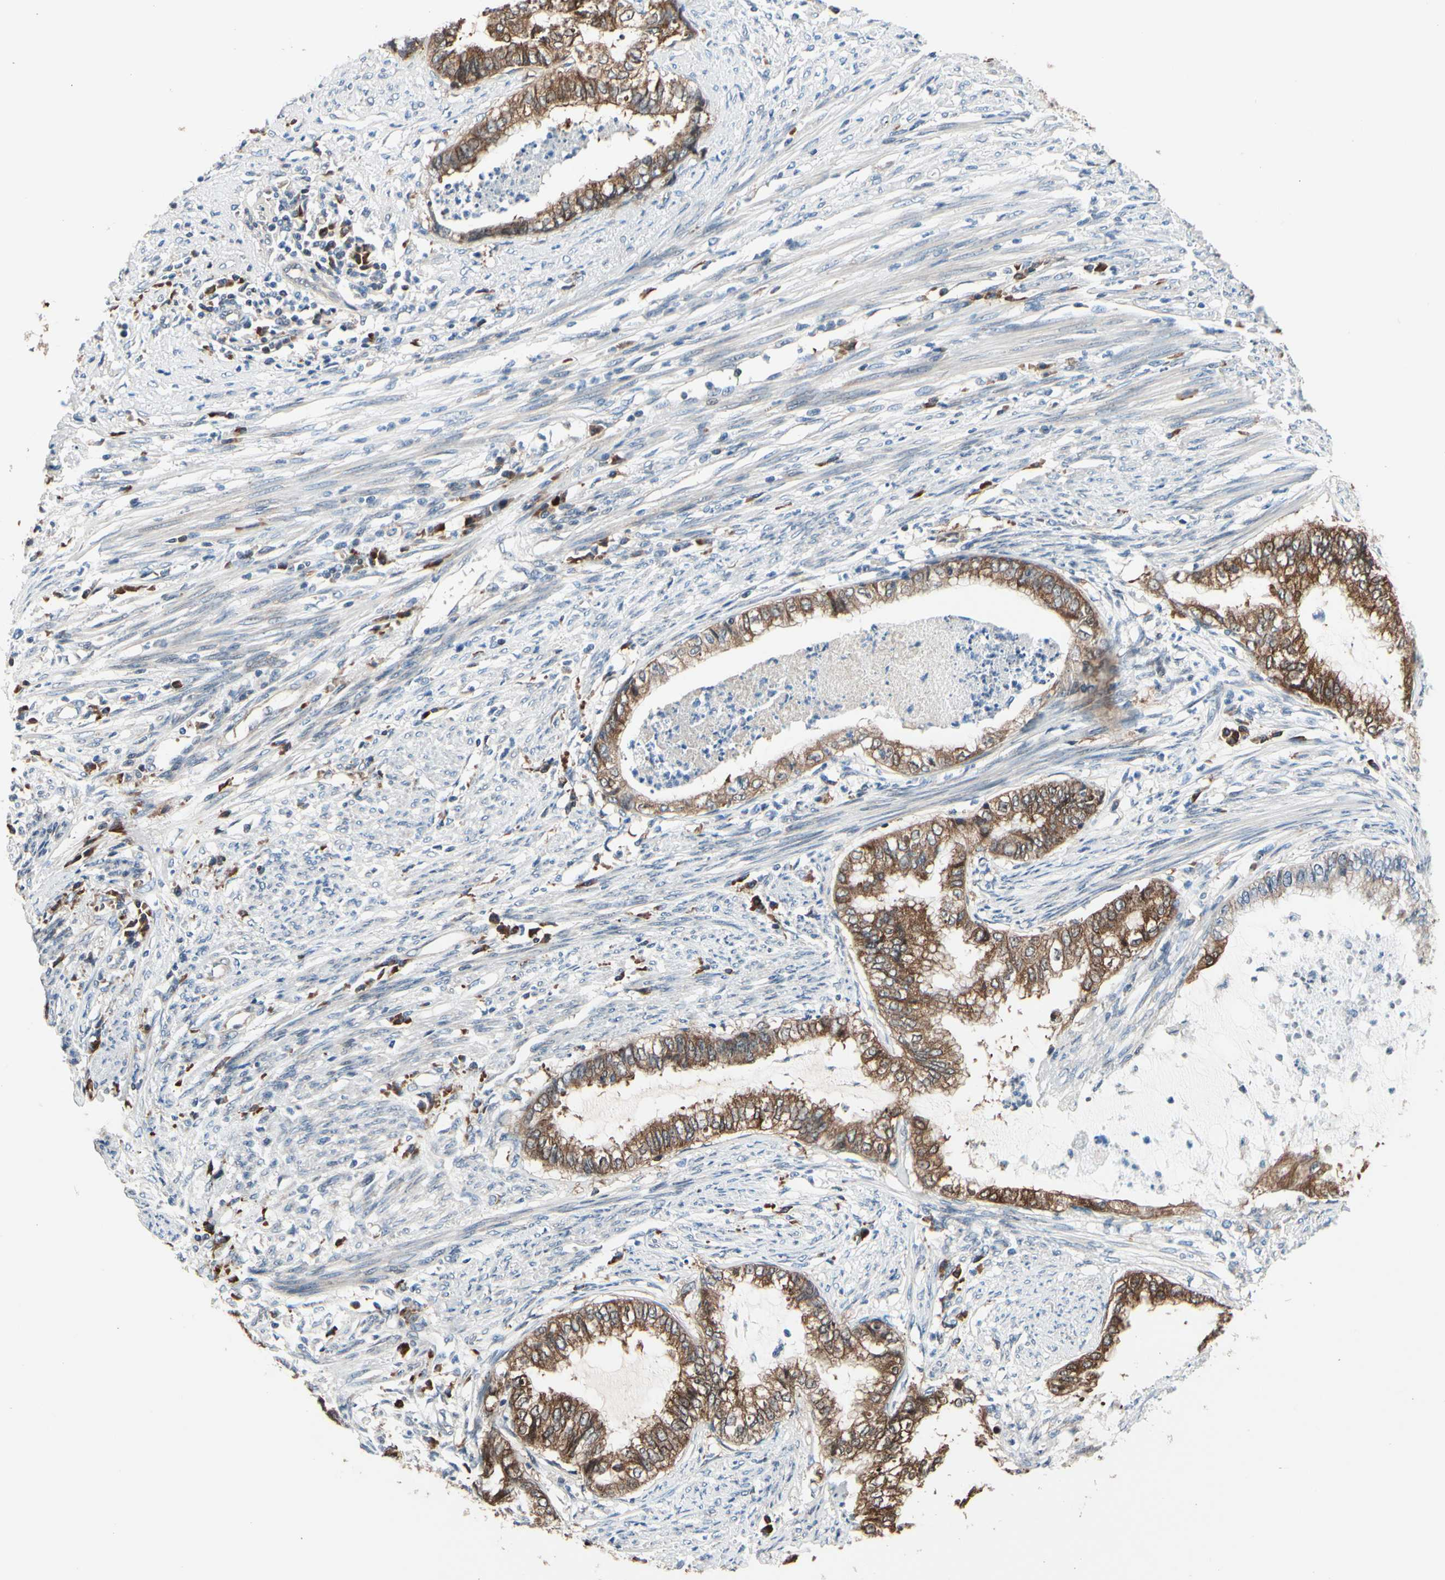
{"staining": {"intensity": "strong", "quantity": "25%-75%", "location": "cytoplasmic/membranous"}, "tissue": "endometrial cancer", "cell_type": "Tumor cells", "image_type": "cancer", "snomed": [{"axis": "morphology", "description": "Adenocarcinoma, NOS"}, {"axis": "topography", "description": "Endometrium"}], "caption": "Adenocarcinoma (endometrial) stained with DAB (3,3'-diaminobenzidine) immunohistochemistry displays high levels of strong cytoplasmic/membranous staining in about 25%-75% of tumor cells. (IHC, brightfield microscopy, high magnification).", "gene": "PRDX2", "patient": {"sex": "female", "age": 79}}